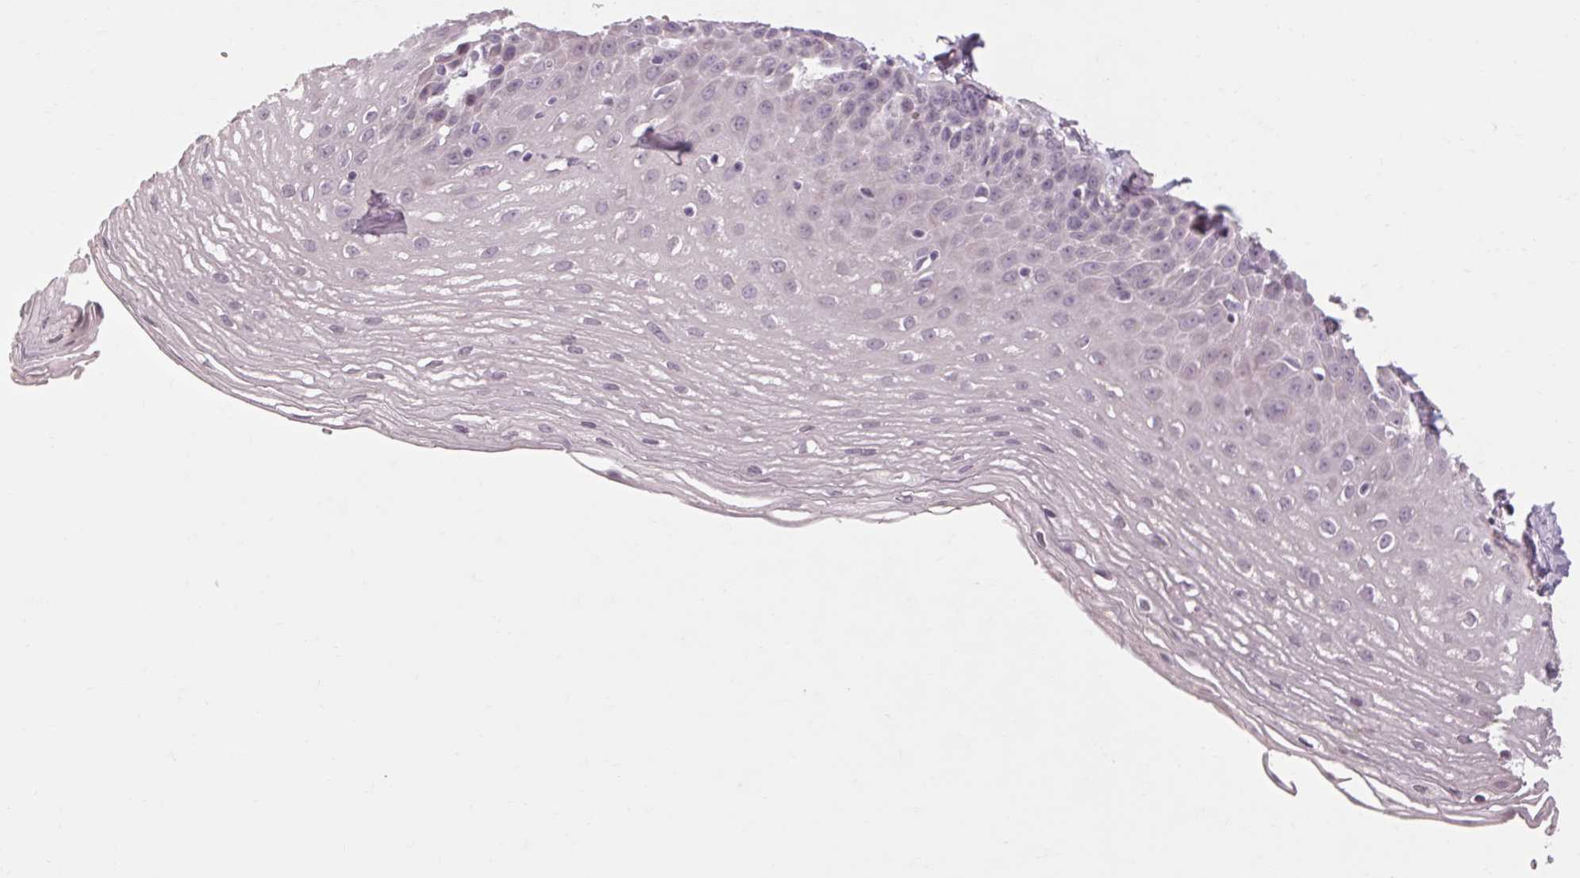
{"staining": {"intensity": "negative", "quantity": "none", "location": "none"}, "tissue": "esophagus", "cell_type": "Squamous epithelial cells", "image_type": "normal", "snomed": [{"axis": "morphology", "description": "Normal tissue, NOS"}, {"axis": "topography", "description": "Esophagus"}], "caption": "High power microscopy image of an immunohistochemistry micrograph of unremarkable esophagus, revealing no significant staining in squamous epithelial cells. Brightfield microscopy of immunohistochemistry stained with DAB (brown) and hematoxylin (blue), captured at high magnification.", "gene": "POMC", "patient": {"sex": "female", "age": 81}}